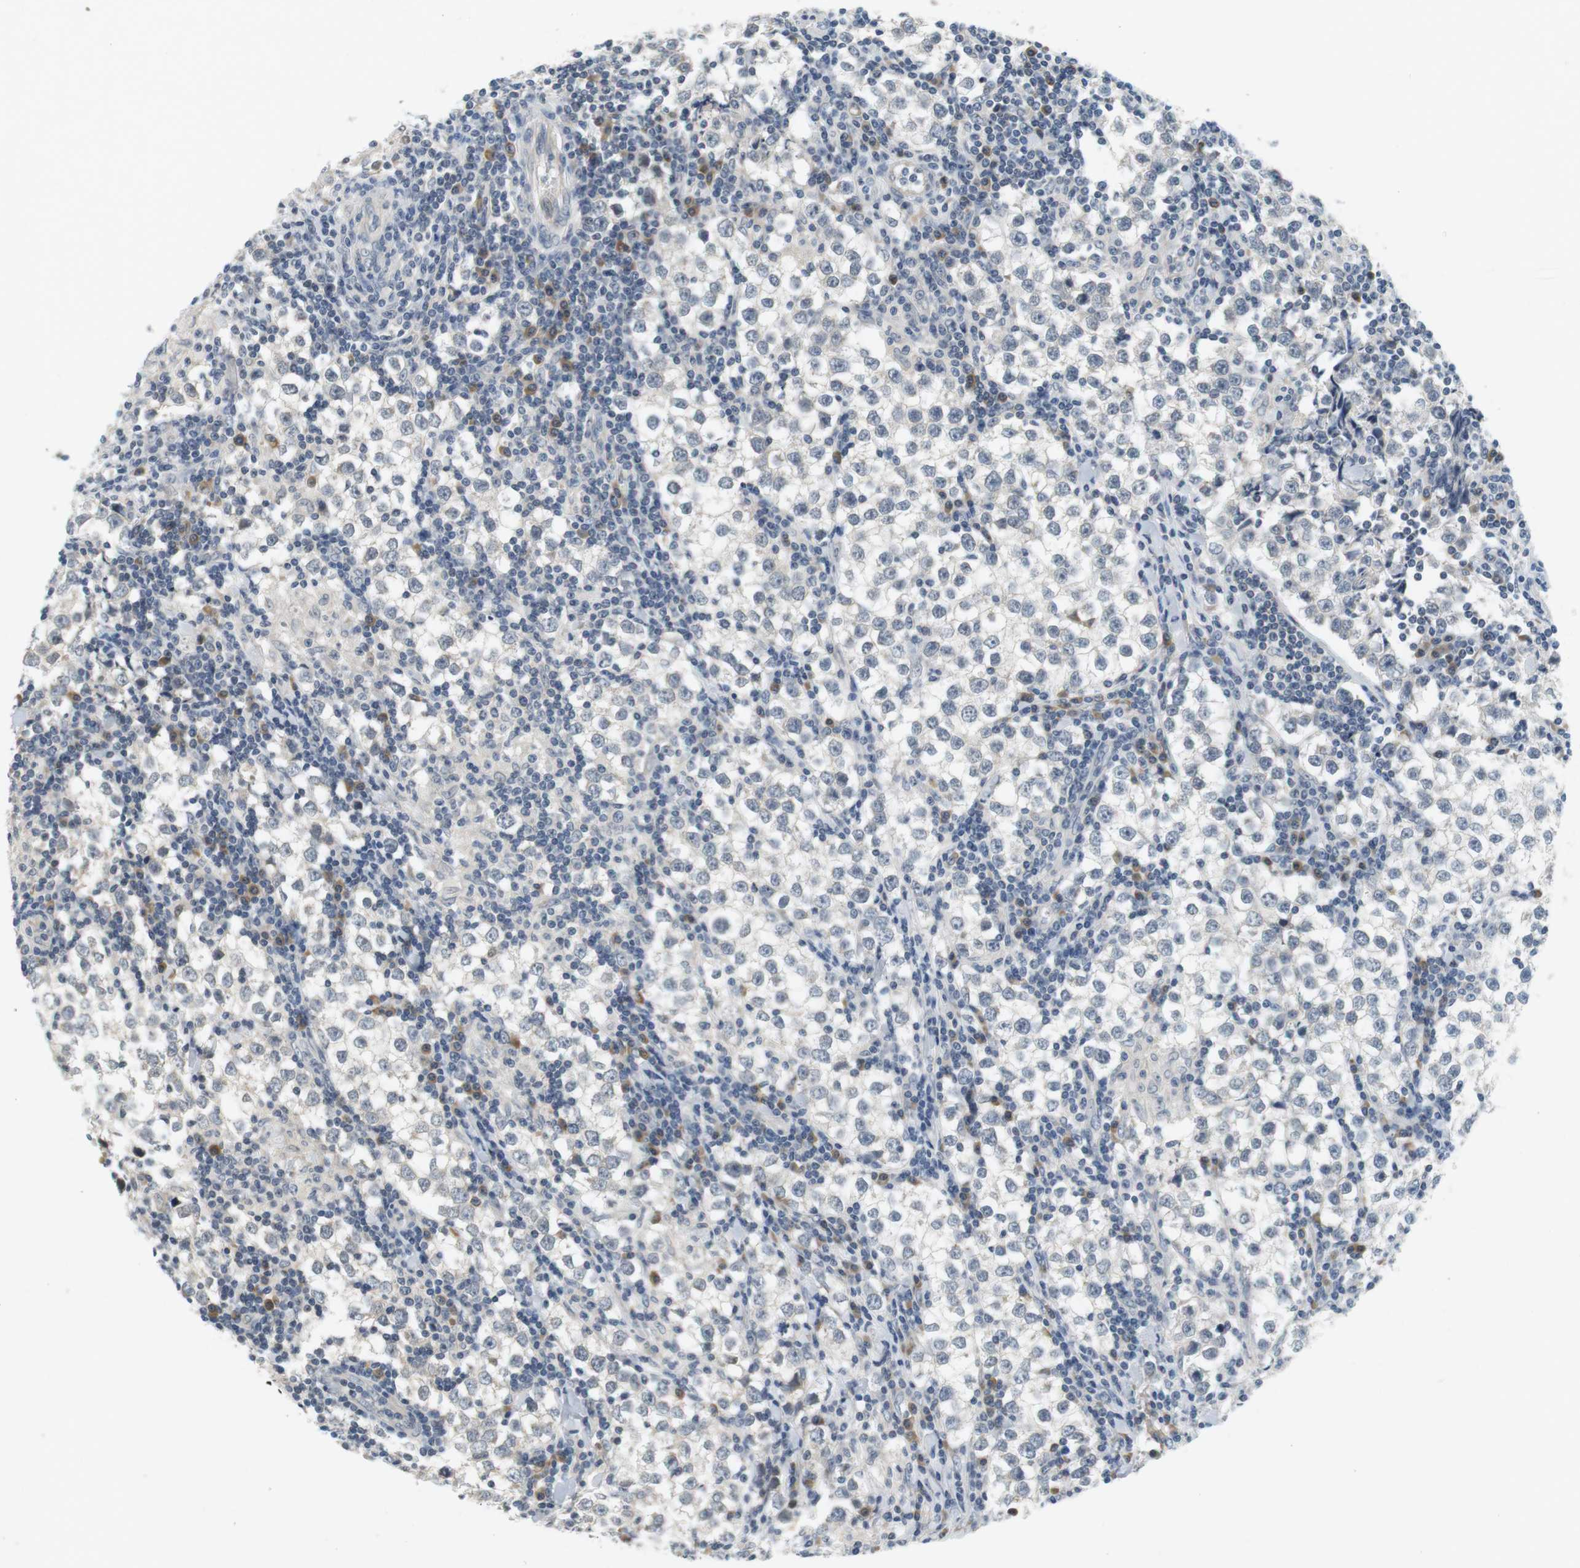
{"staining": {"intensity": "negative", "quantity": "none", "location": "none"}, "tissue": "testis cancer", "cell_type": "Tumor cells", "image_type": "cancer", "snomed": [{"axis": "morphology", "description": "Seminoma, NOS"}, {"axis": "morphology", "description": "Carcinoma, Embryonal, NOS"}, {"axis": "topography", "description": "Testis"}], "caption": "IHC of human testis cancer displays no positivity in tumor cells.", "gene": "WNT7A", "patient": {"sex": "male", "age": 36}}